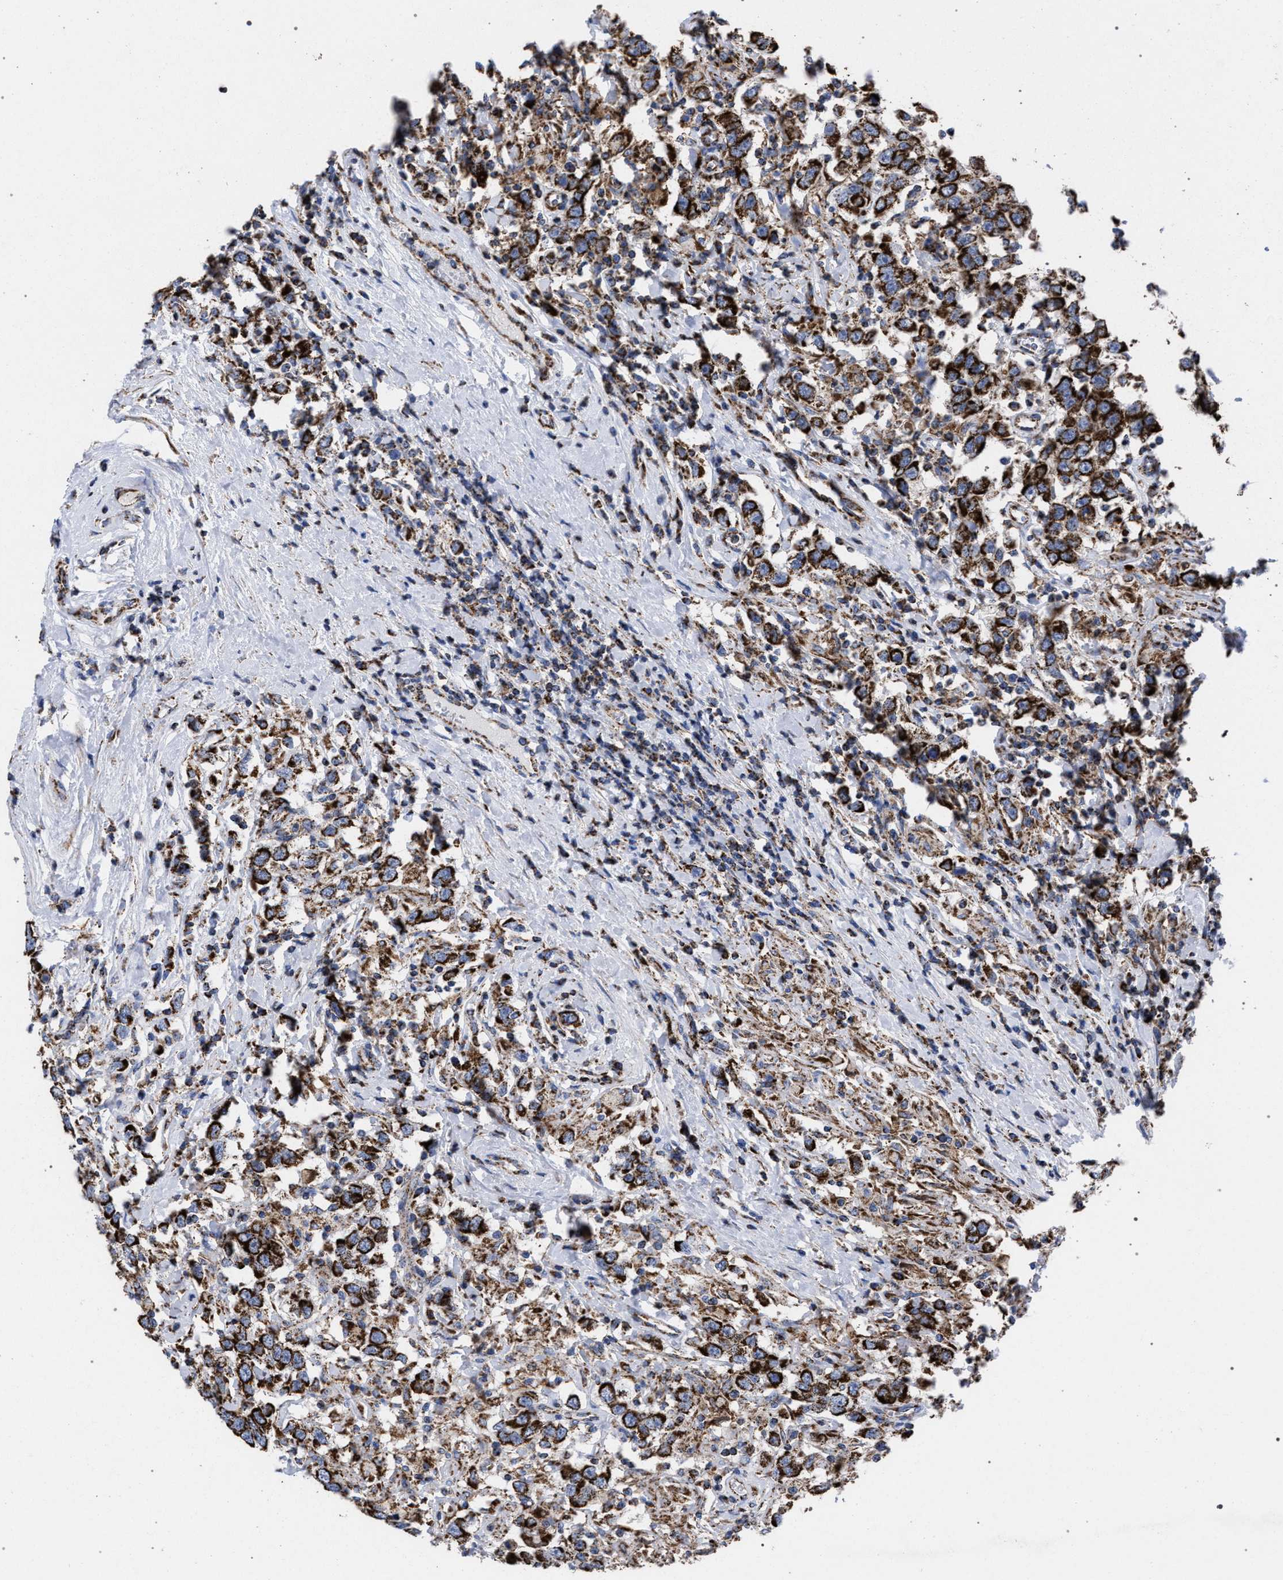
{"staining": {"intensity": "strong", "quantity": ">75%", "location": "cytoplasmic/membranous"}, "tissue": "testis cancer", "cell_type": "Tumor cells", "image_type": "cancer", "snomed": [{"axis": "morphology", "description": "Seminoma, NOS"}, {"axis": "topography", "description": "Testis"}], "caption": "Testis seminoma stained with DAB (3,3'-diaminobenzidine) immunohistochemistry (IHC) shows high levels of strong cytoplasmic/membranous staining in about >75% of tumor cells.", "gene": "ACADS", "patient": {"sex": "male", "age": 41}}